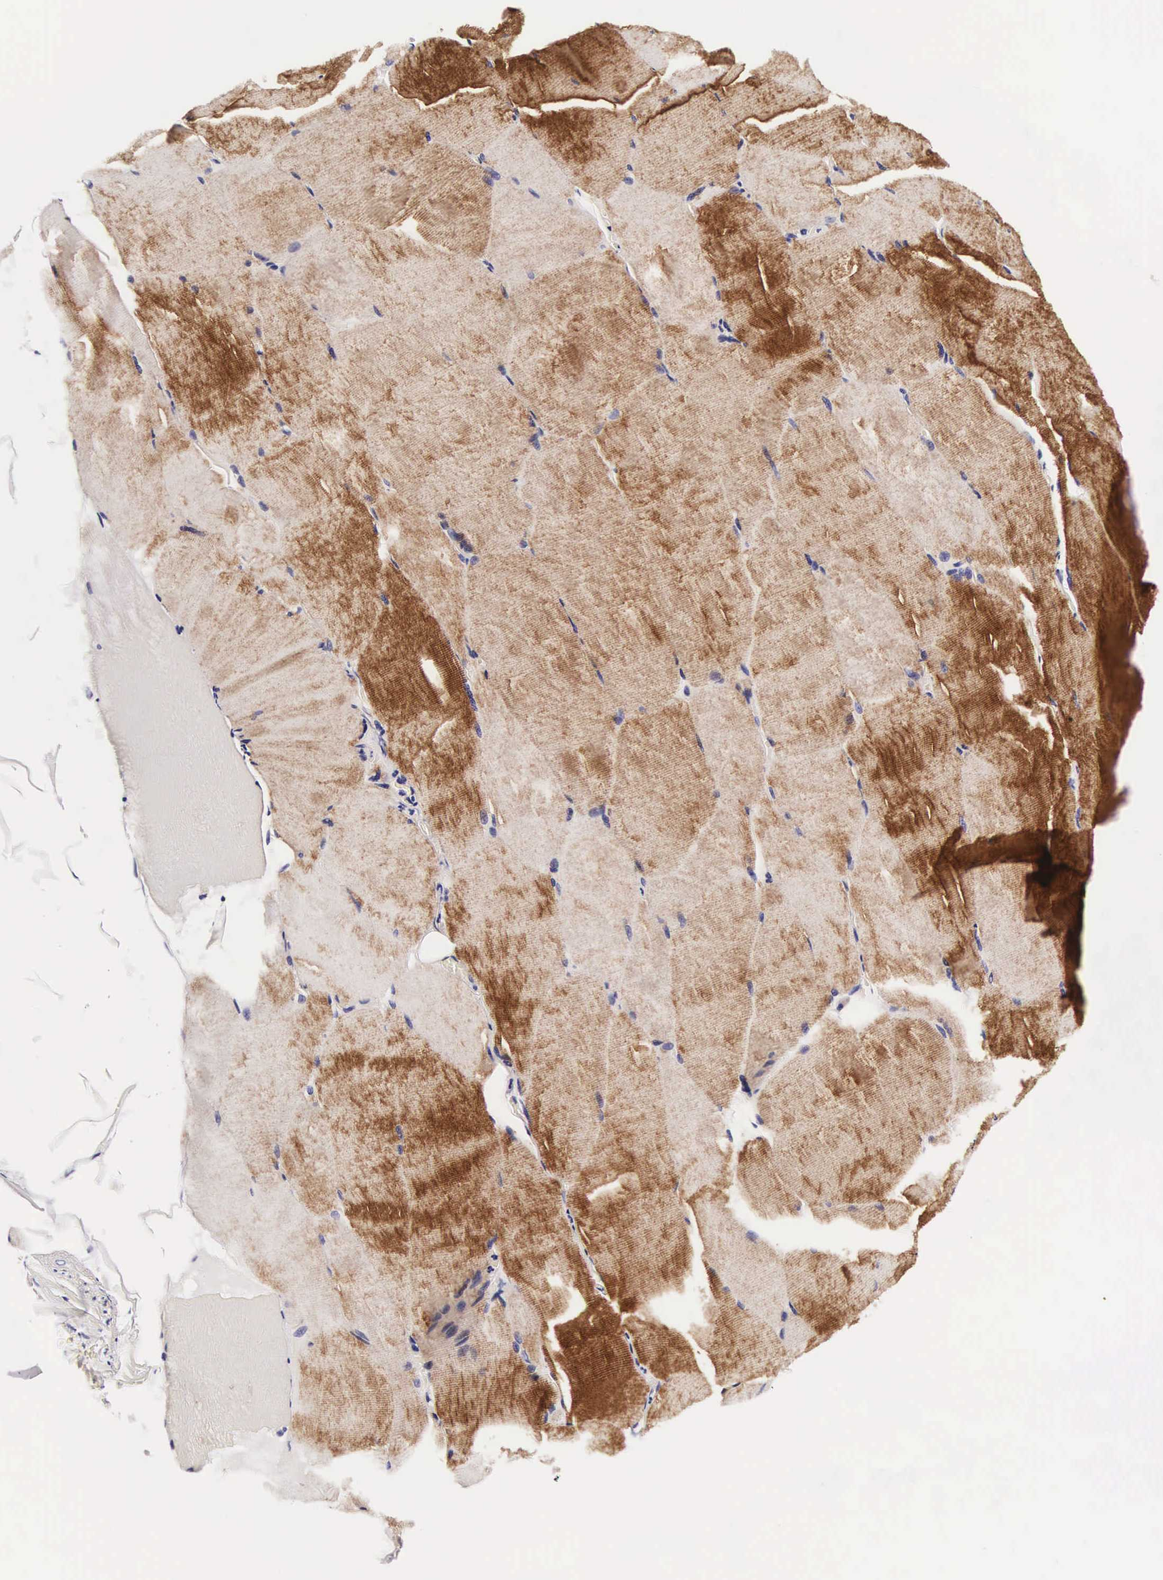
{"staining": {"intensity": "moderate", "quantity": ">75%", "location": "cytoplasmic/membranous"}, "tissue": "skeletal muscle", "cell_type": "Myocytes", "image_type": "normal", "snomed": [{"axis": "morphology", "description": "Normal tissue, NOS"}, {"axis": "topography", "description": "Skeletal muscle"}], "caption": "Human skeletal muscle stained for a protein (brown) reveals moderate cytoplasmic/membranous positive expression in approximately >75% of myocytes.", "gene": "UPRT", "patient": {"sex": "male", "age": 71}}